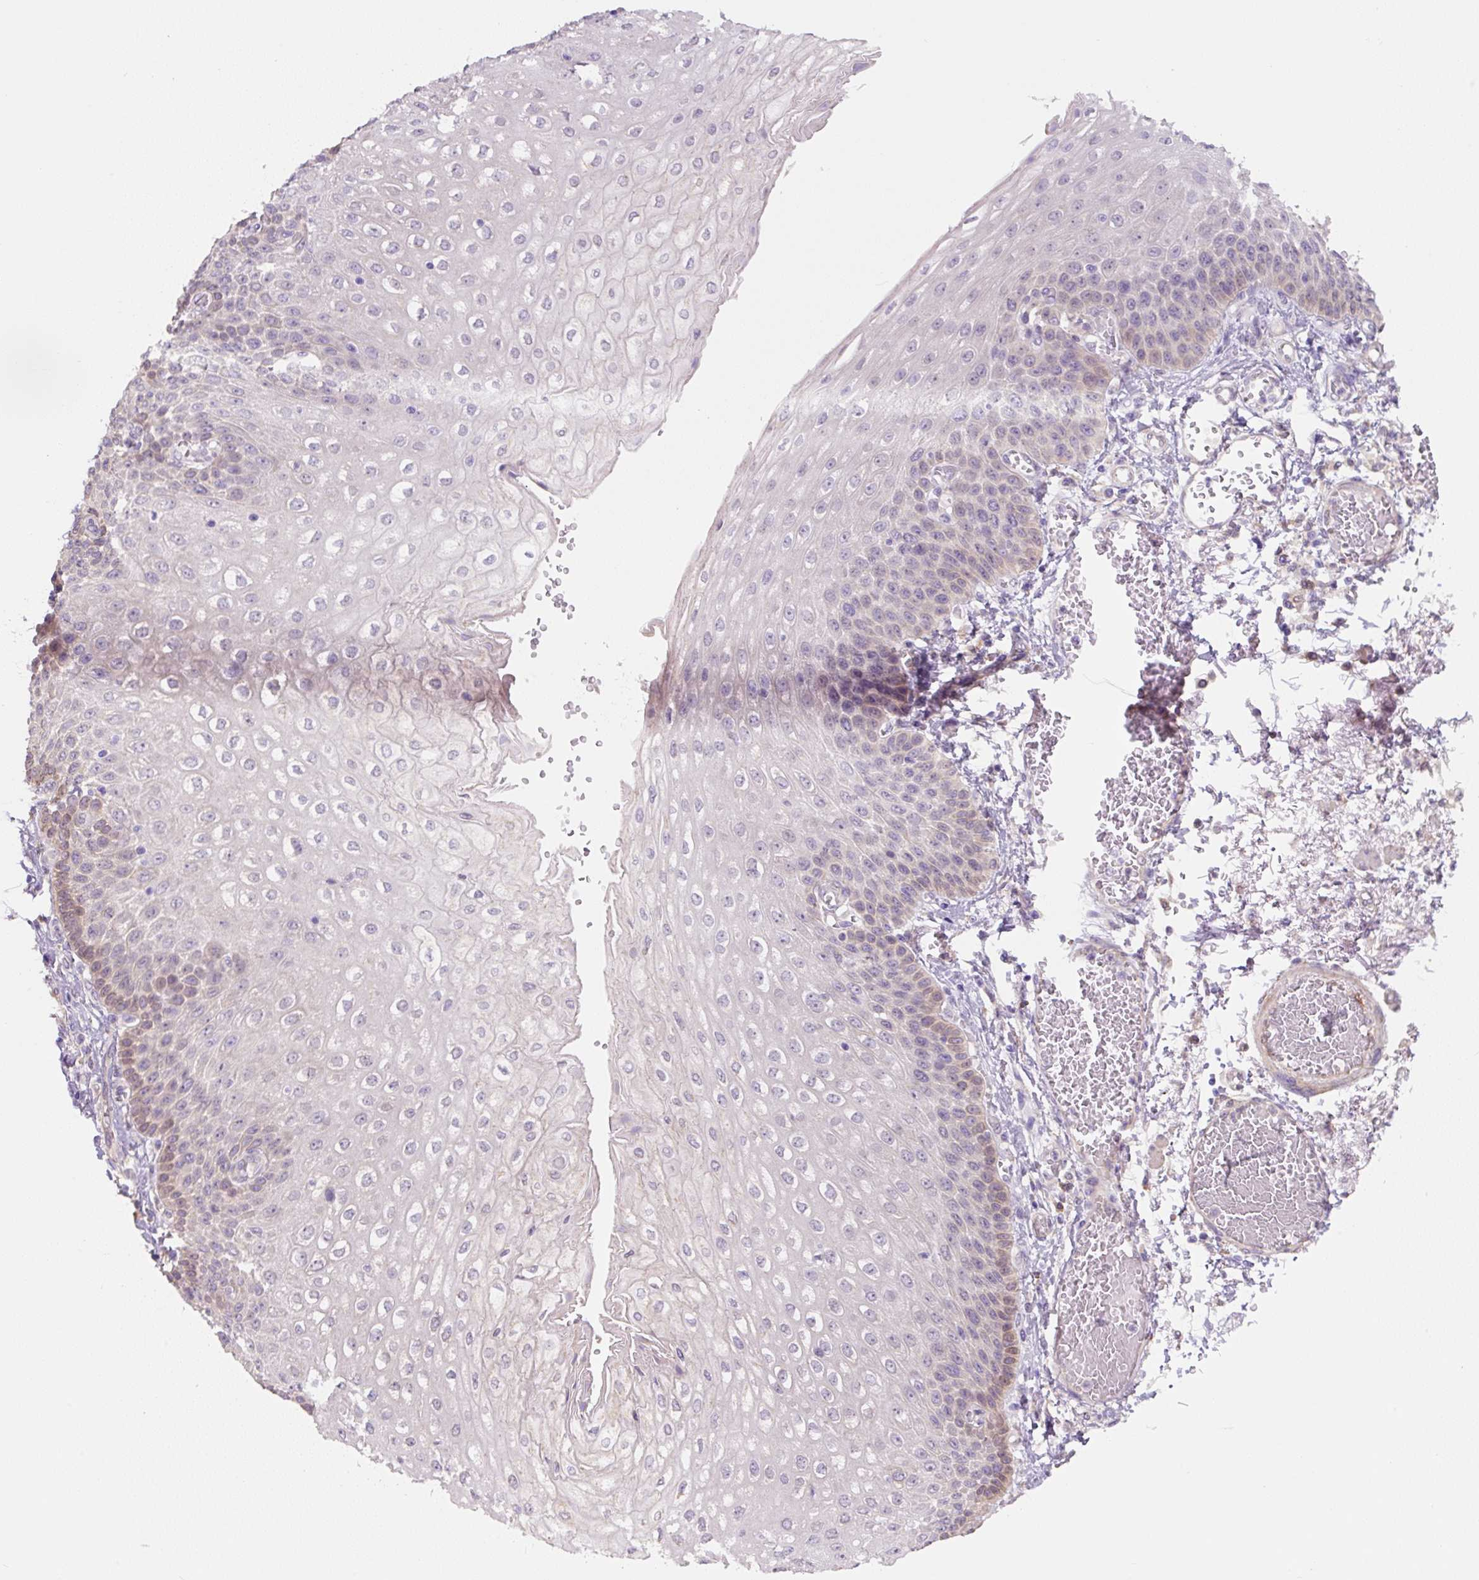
{"staining": {"intensity": "weak", "quantity": "25%-75%", "location": "cytoplasmic/membranous"}, "tissue": "esophagus", "cell_type": "Squamous epithelial cells", "image_type": "normal", "snomed": [{"axis": "morphology", "description": "Normal tissue, NOS"}, {"axis": "morphology", "description": "Adenocarcinoma, NOS"}, {"axis": "topography", "description": "Esophagus"}], "caption": "Protein staining displays weak cytoplasmic/membranous expression in about 25%-75% of squamous epithelial cells in benign esophagus.", "gene": "ASRGL1", "patient": {"sex": "male", "age": 81}}